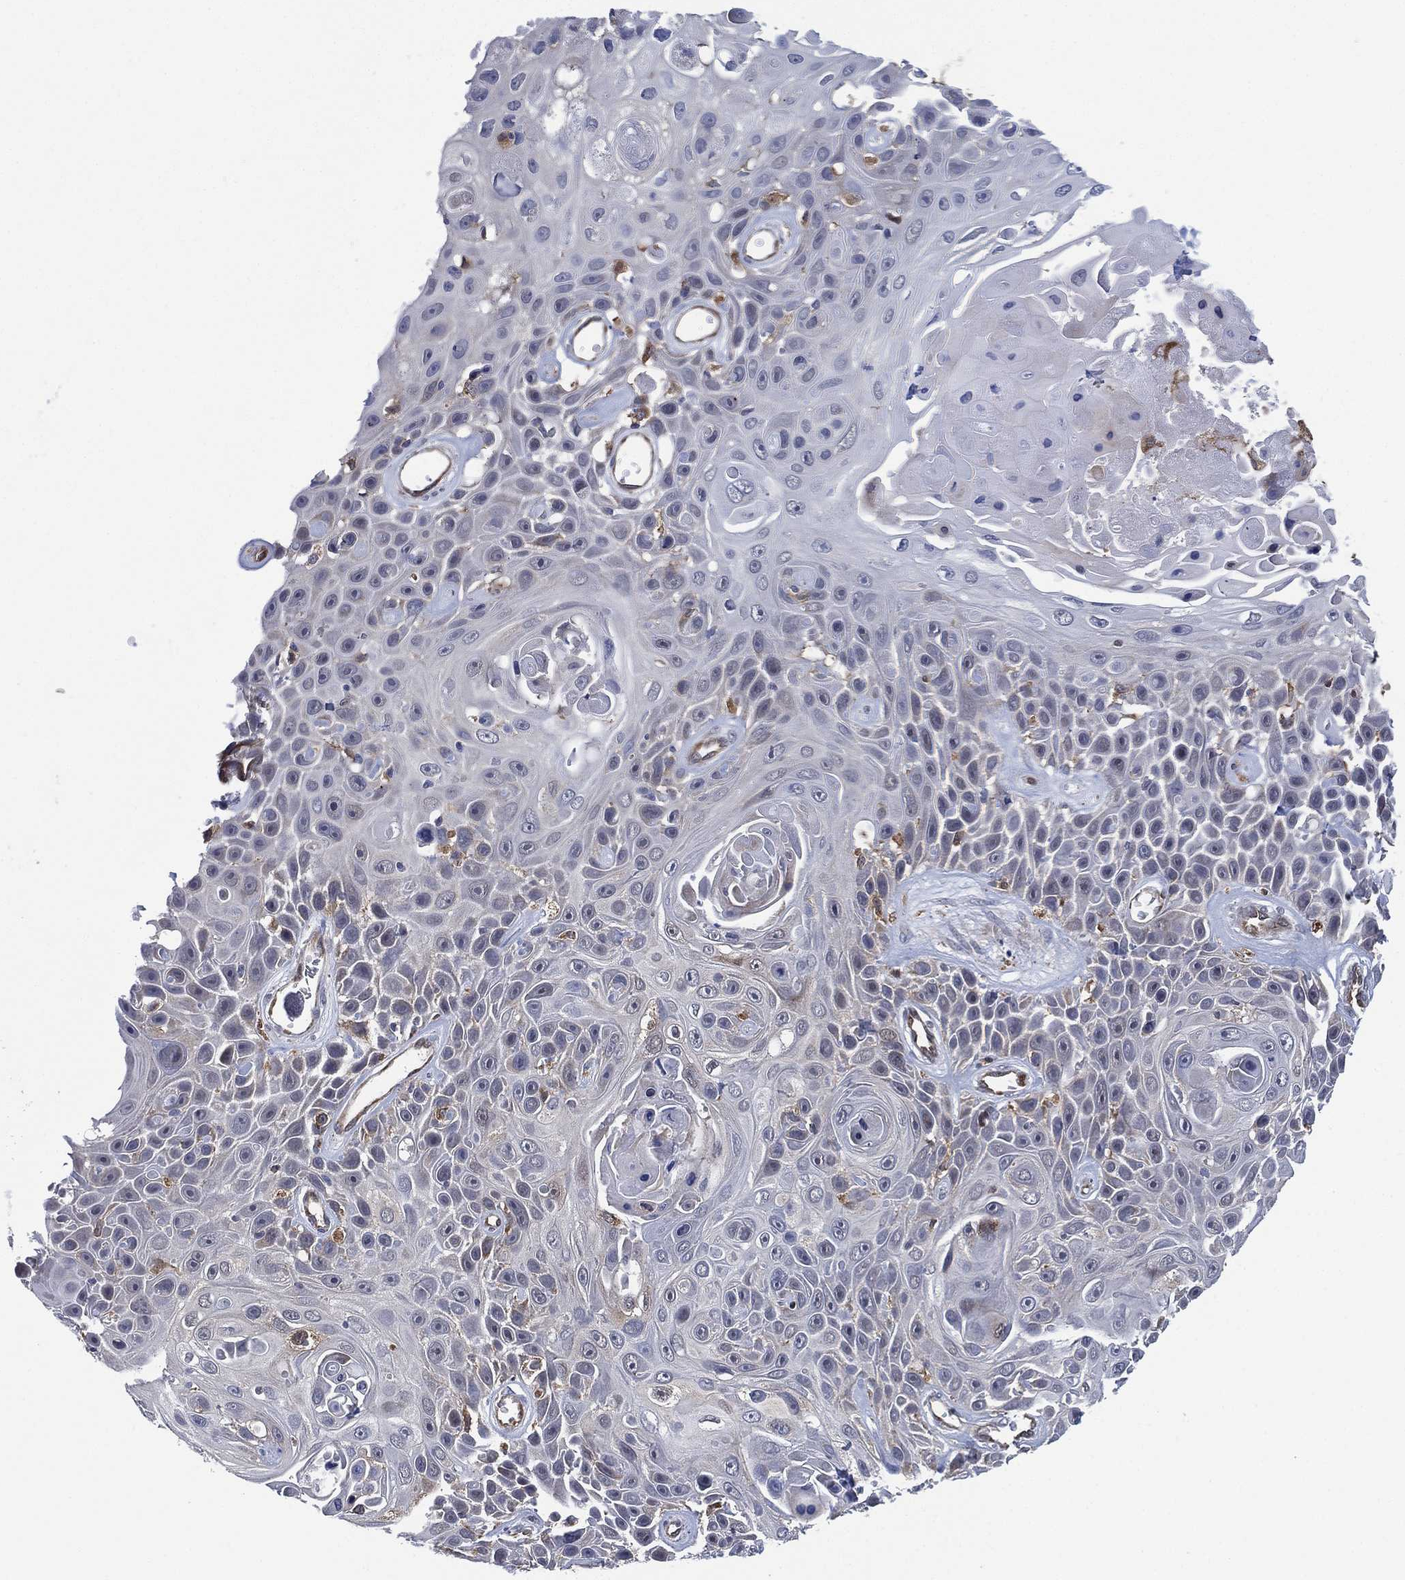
{"staining": {"intensity": "negative", "quantity": "none", "location": "none"}, "tissue": "skin cancer", "cell_type": "Tumor cells", "image_type": "cancer", "snomed": [{"axis": "morphology", "description": "Squamous cell carcinoma, NOS"}, {"axis": "topography", "description": "Skin"}], "caption": "DAB immunohistochemical staining of human squamous cell carcinoma (skin) exhibits no significant positivity in tumor cells.", "gene": "FES", "patient": {"sex": "male", "age": 82}}